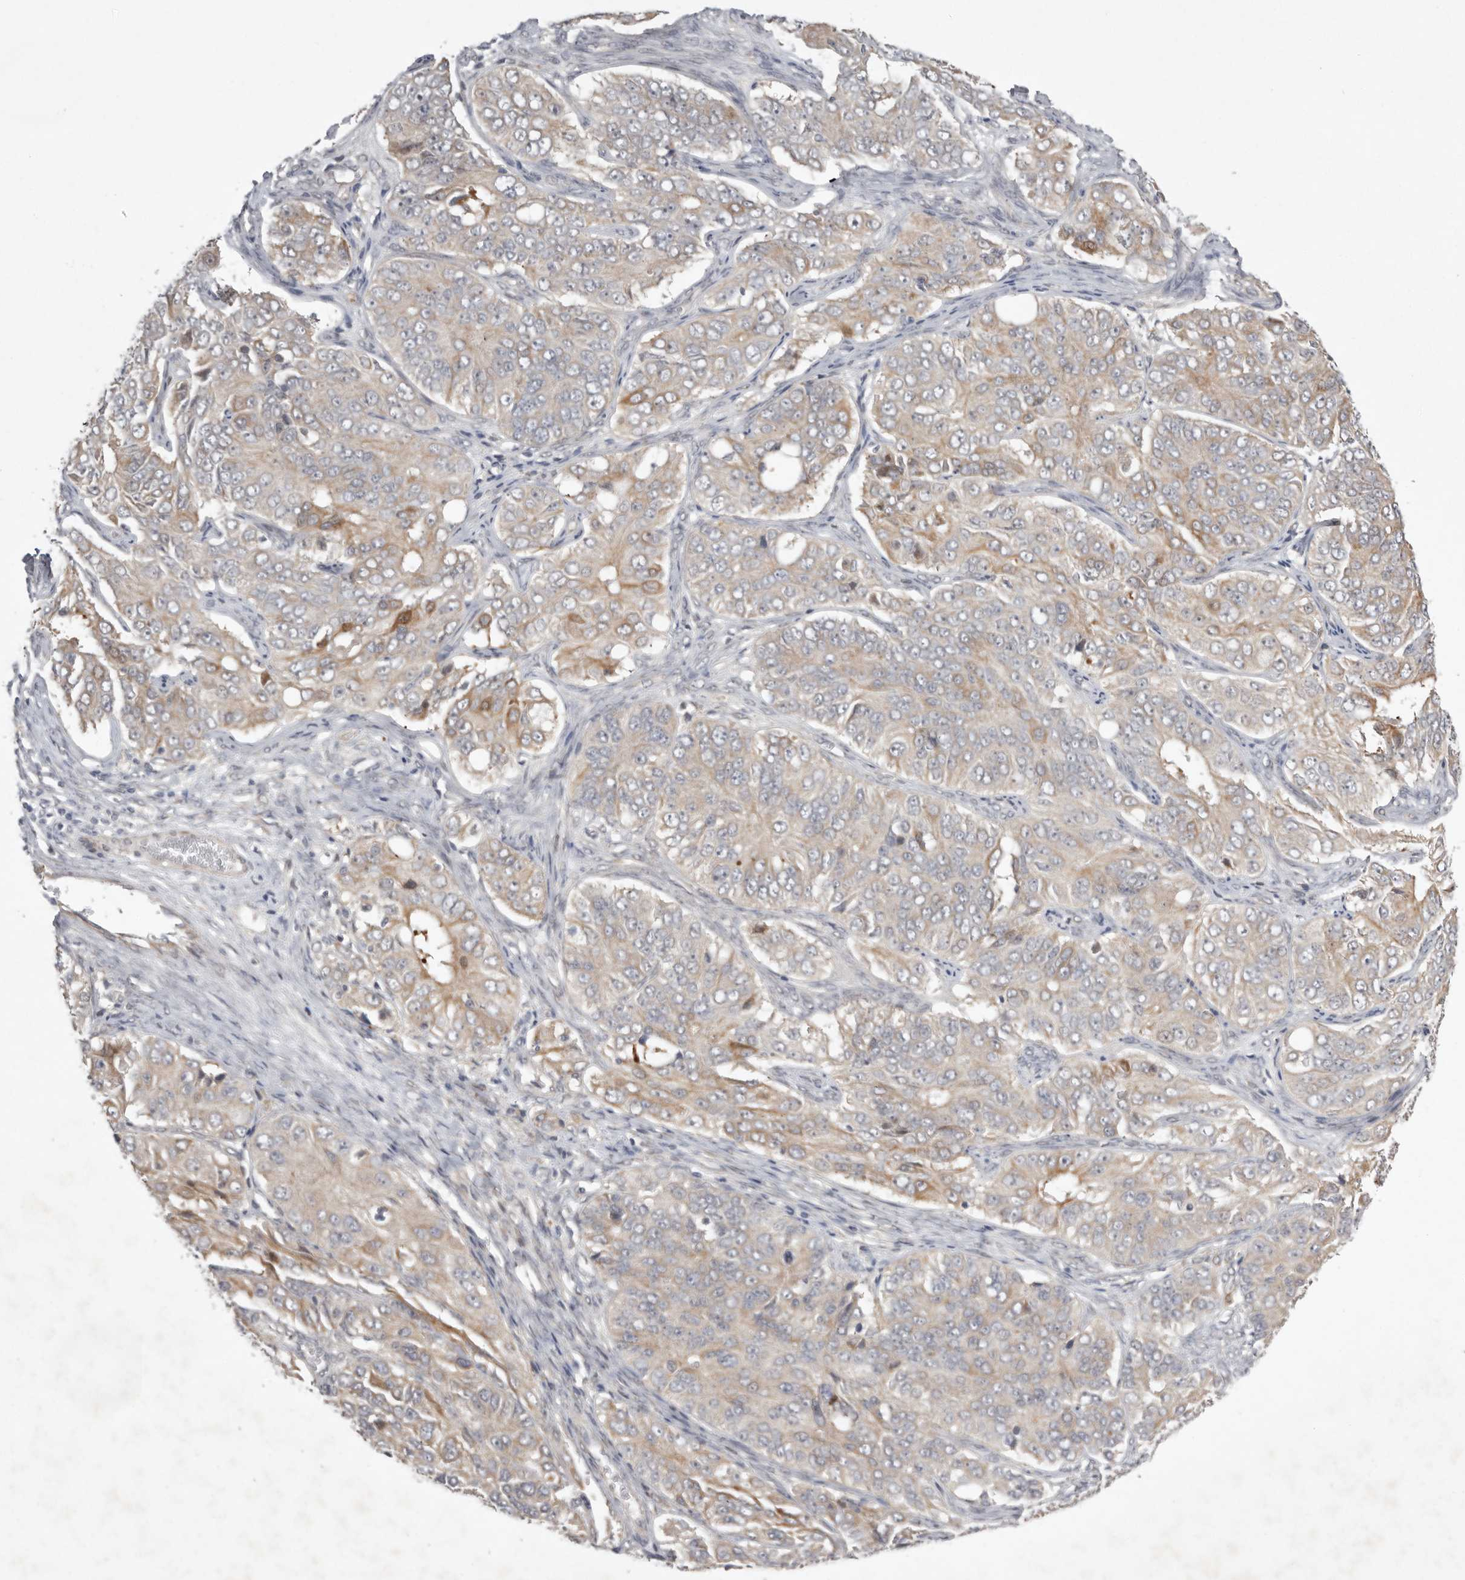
{"staining": {"intensity": "moderate", "quantity": "25%-75%", "location": "cytoplasmic/membranous"}, "tissue": "ovarian cancer", "cell_type": "Tumor cells", "image_type": "cancer", "snomed": [{"axis": "morphology", "description": "Carcinoma, endometroid"}, {"axis": "topography", "description": "Ovary"}], "caption": "IHC micrograph of neoplastic tissue: human ovarian cancer (endometroid carcinoma) stained using immunohistochemistry shows medium levels of moderate protein expression localized specifically in the cytoplasmic/membranous of tumor cells, appearing as a cytoplasmic/membranous brown color.", "gene": "NSUN4", "patient": {"sex": "female", "age": 51}}